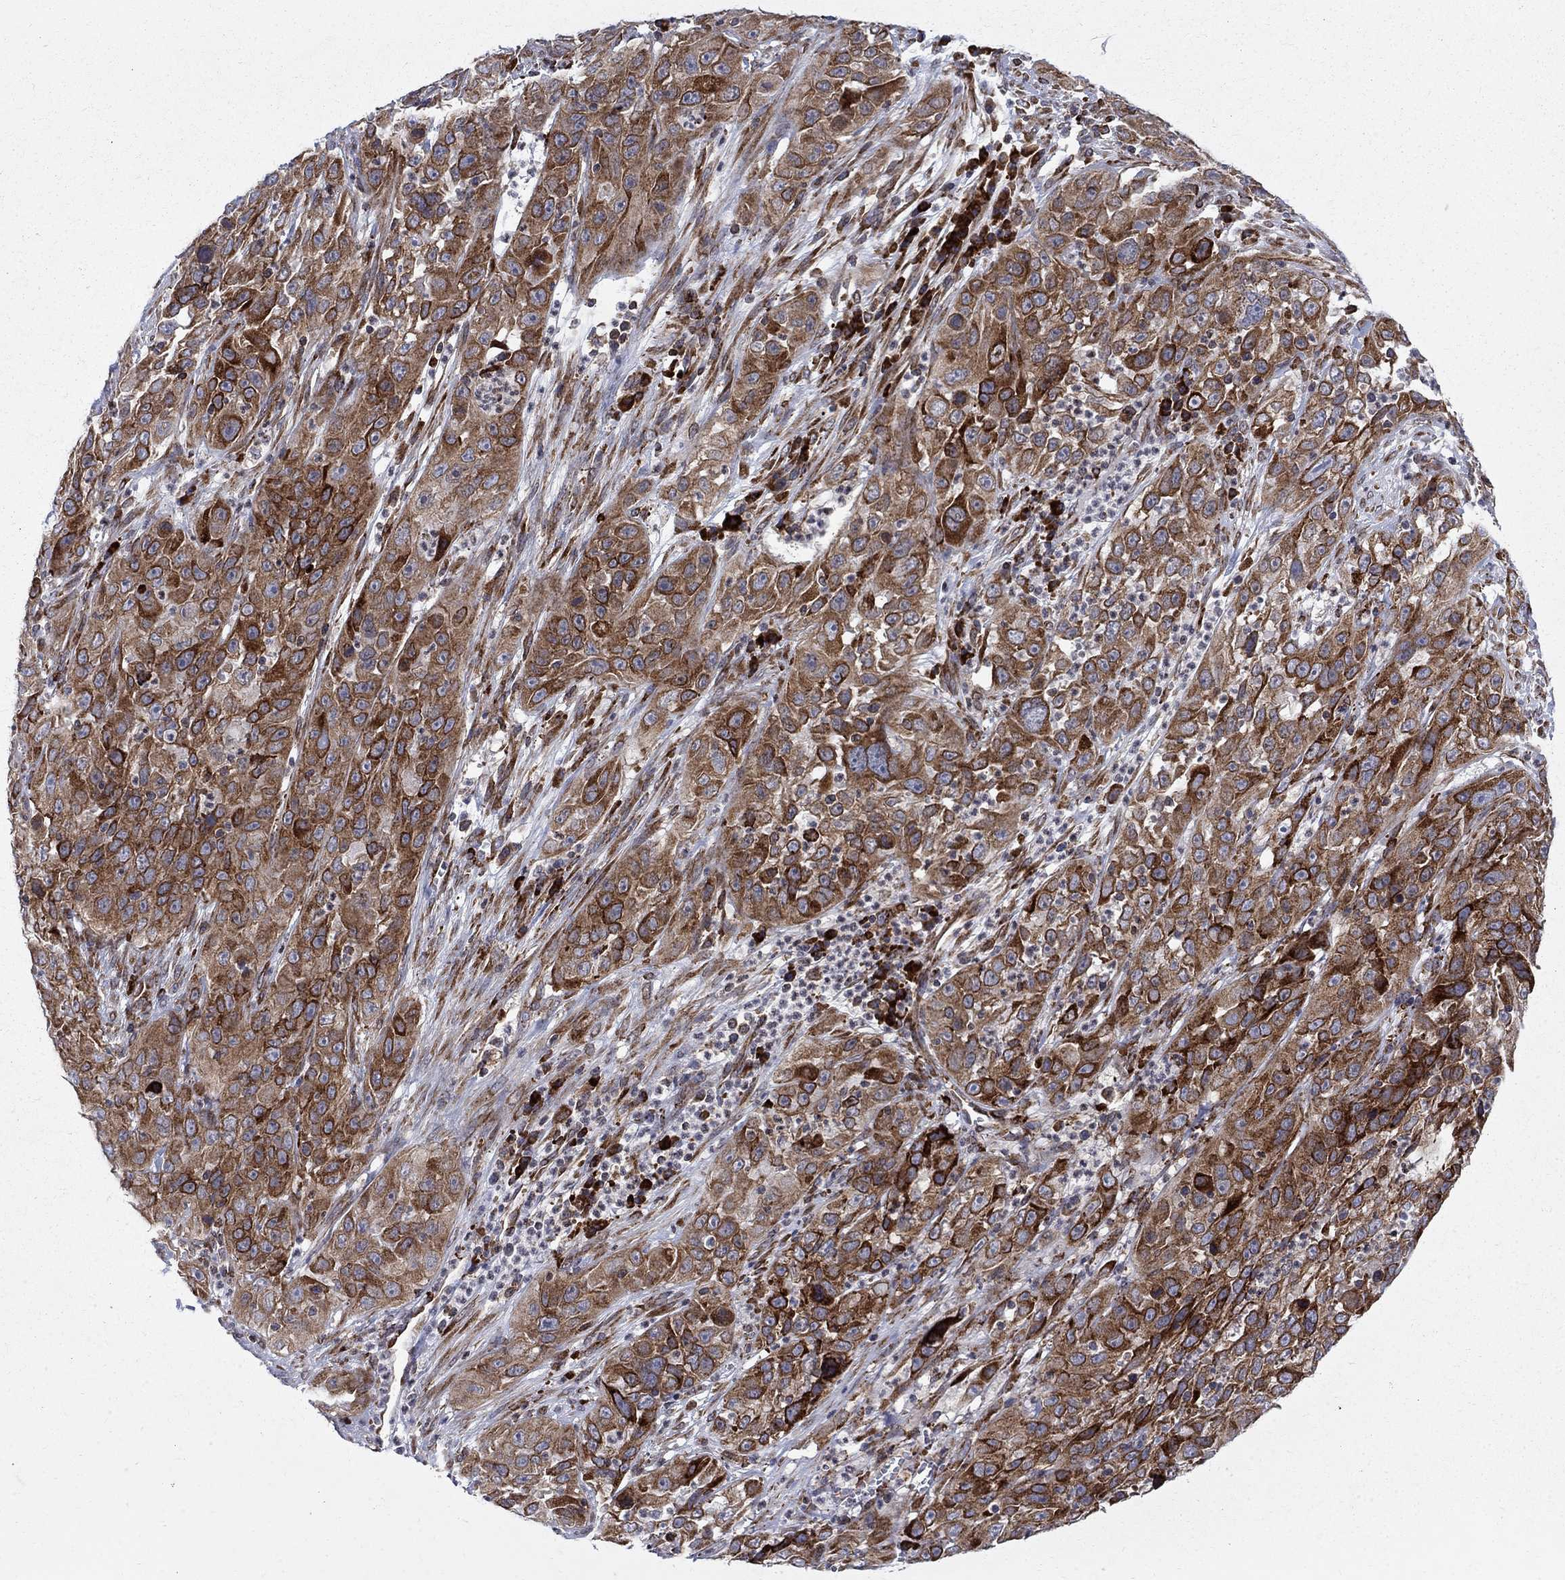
{"staining": {"intensity": "strong", "quantity": "25%-75%", "location": "cytoplasmic/membranous,nuclear"}, "tissue": "cervical cancer", "cell_type": "Tumor cells", "image_type": "cancer", "snomed": [{"axis": "morphology", "description": "Squamous cell carcinoma, NOS"}, {"axis": "topography", "description": "Cervix"}], "caption": "This histopathology image reveals immunohistochemistry staining of human squamous cell carcinoma (cervical), with high strong cytoplasmic/membranous and nuclear staining in approximately 25%-75% of tumor cells.", "gene": "CAB39L", "patient": {"sex": "female", "age": 32}}